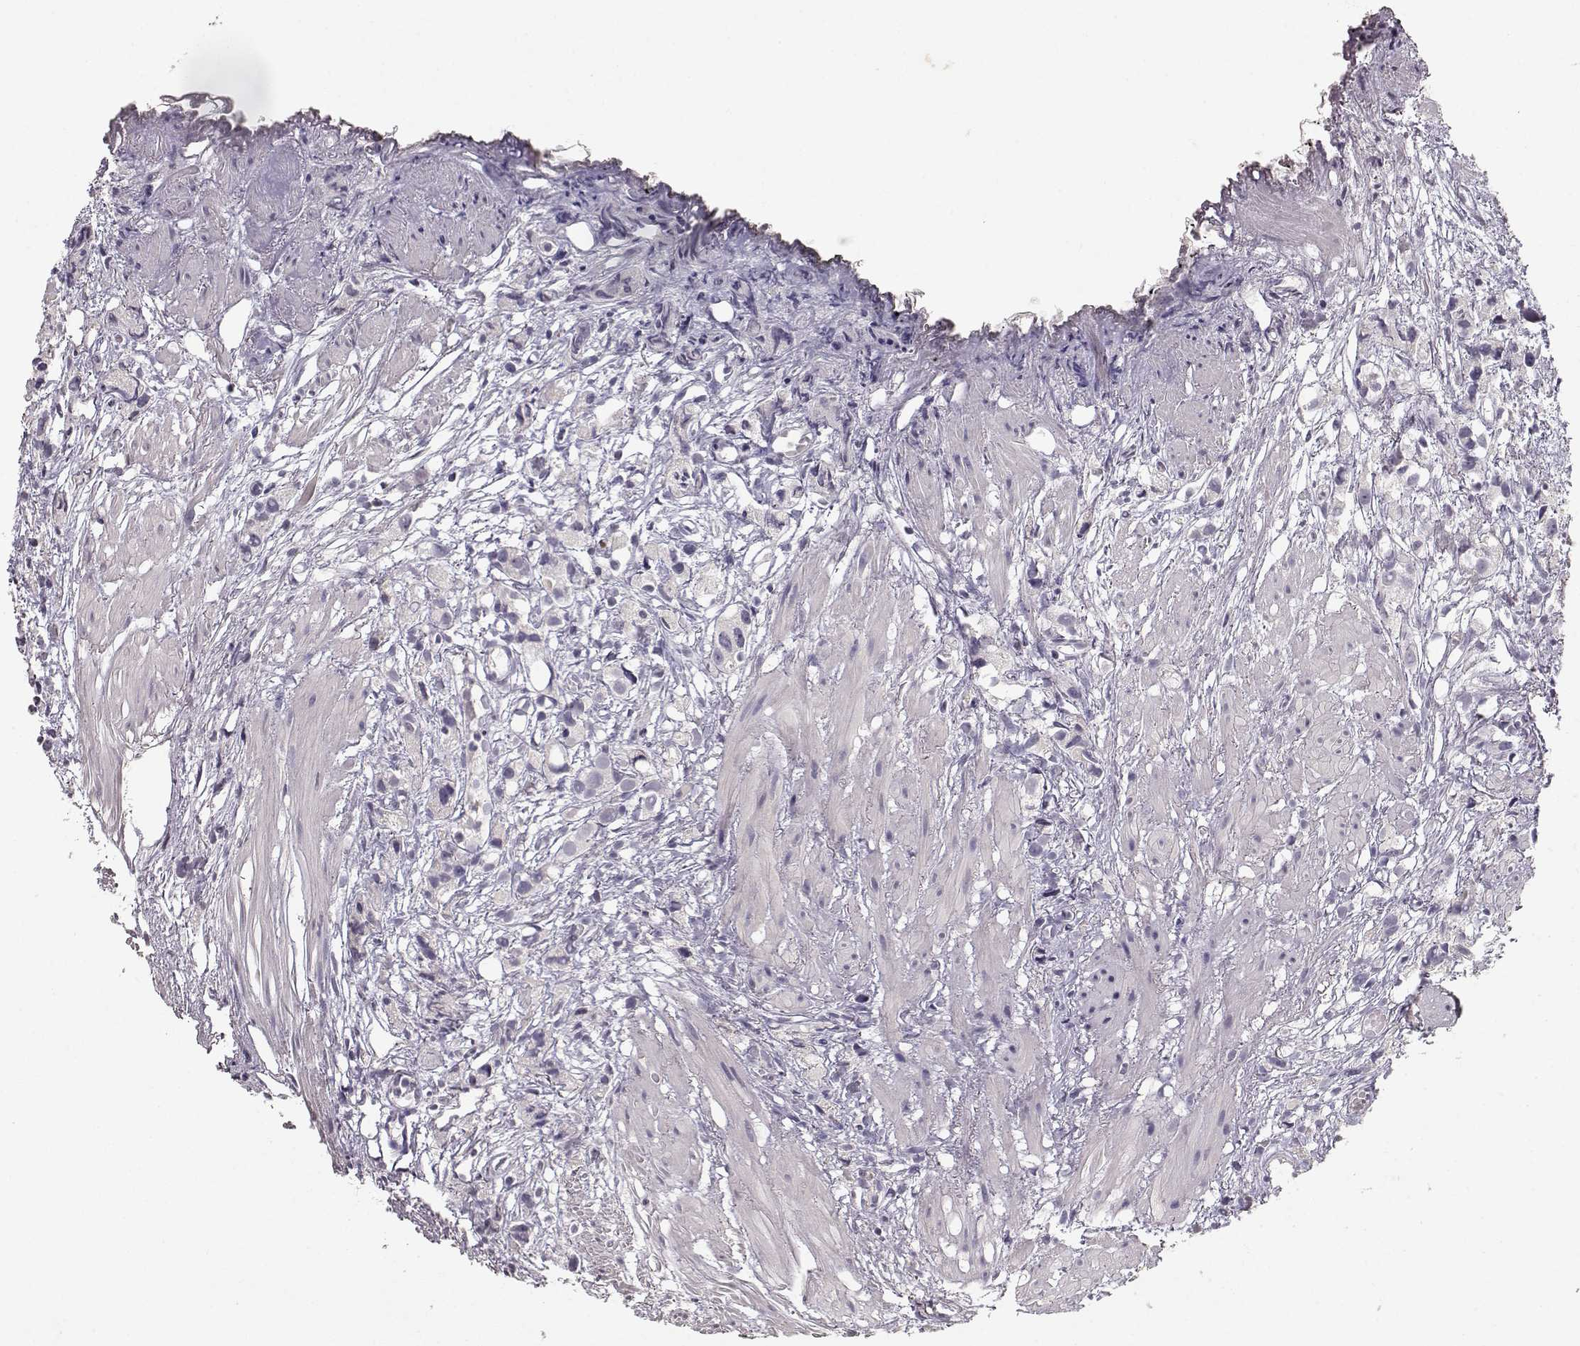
{"staining": {"intensity": "negative", "quantity": "none", "location": "none"}, "tissue": "prostate cancer", "cell_type": "Tumor cells", "image_type": "cancer", "snomed": [{"axis": "morphology", "description": "Adenocarcinoma, High grade"}, {"axis": "topography", "description": "Prostate"}], "caption": "This histopathology image is of high-grade adenocarcinoma (prostate) stained with immunohistochemistry to label a protein in brown with the nuclei are counter-stained blue. There is no staining in tumor cells. (Immunohistochemistry, brightfield microscopy, high magnification).", "gene": "TPH2", "patient": {"sex": "male", "age": 68}}